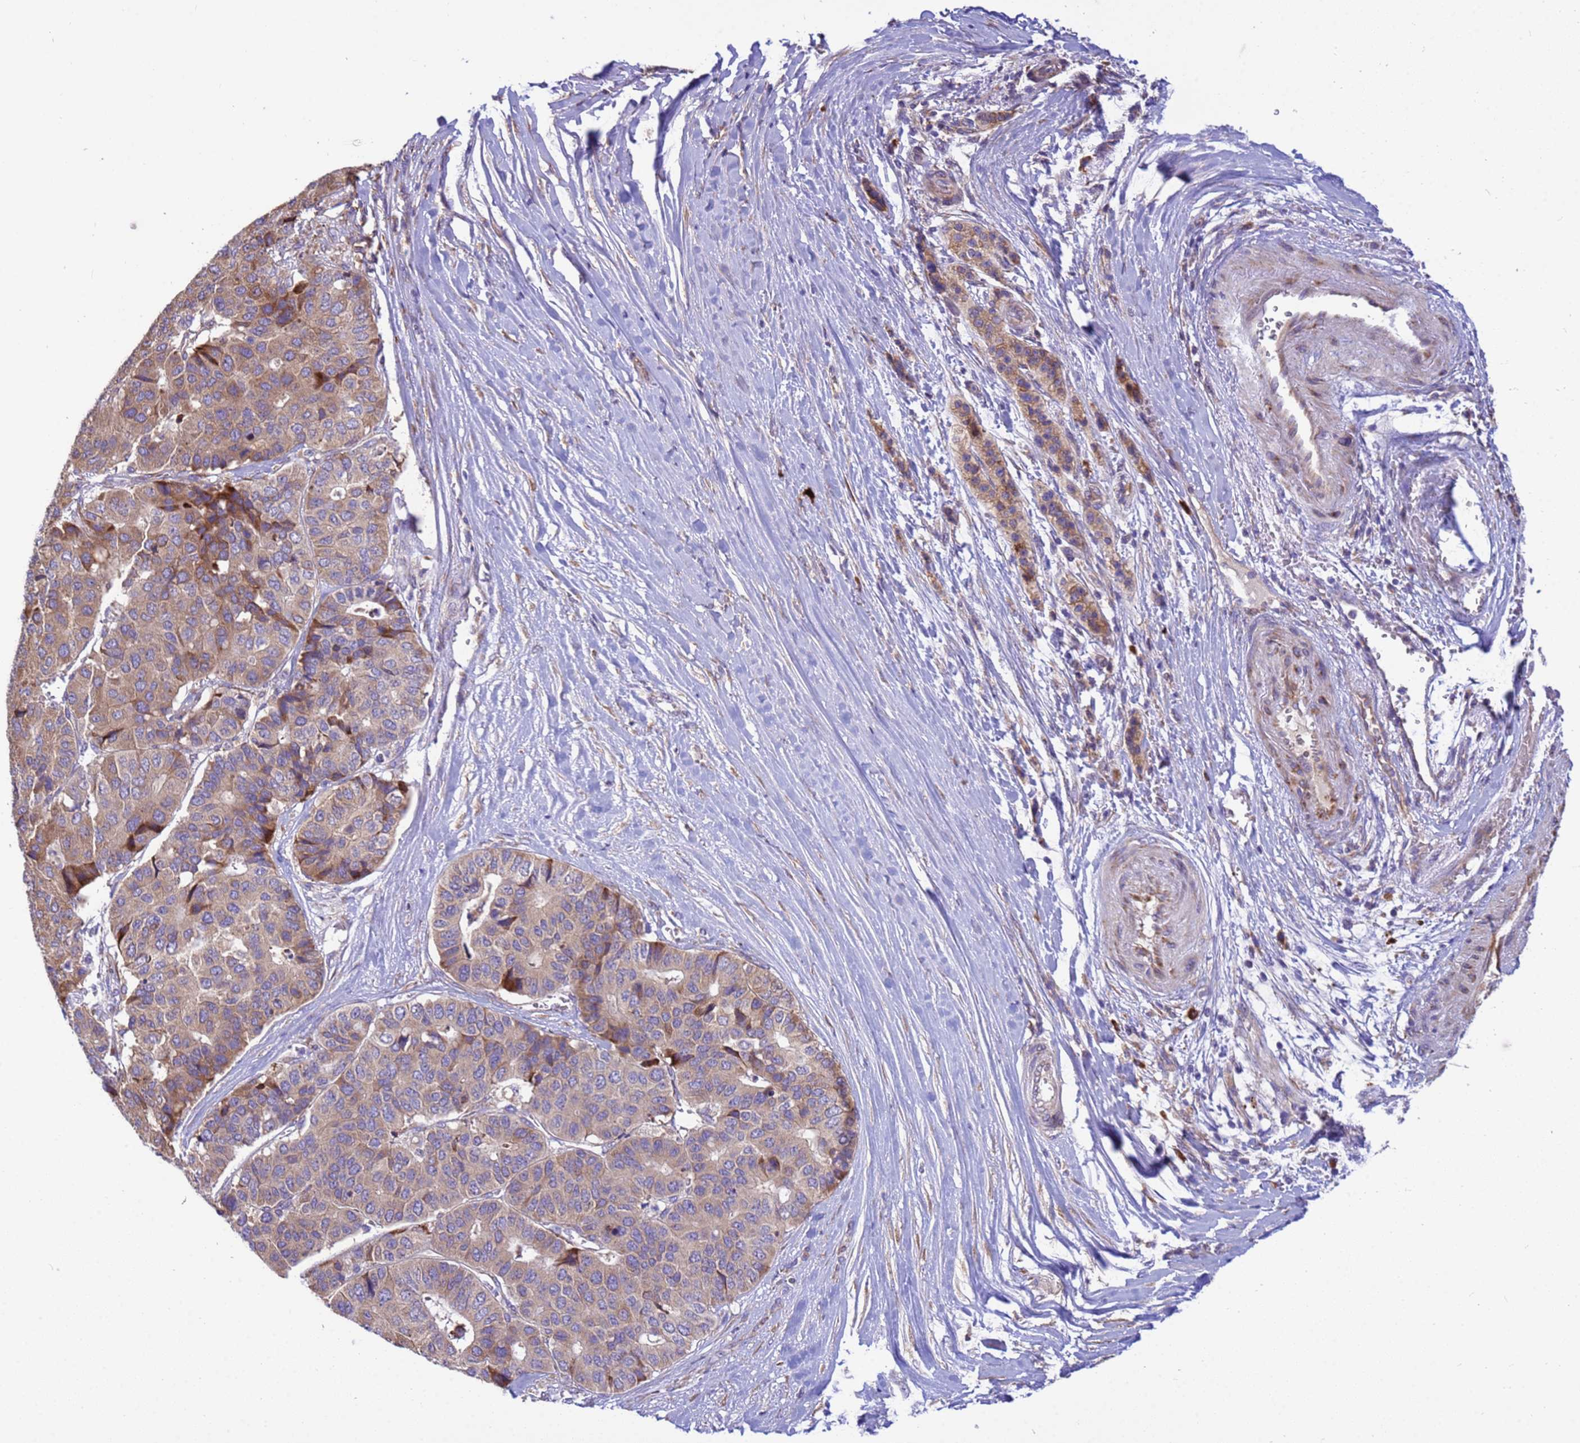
{"staining": {"intensity": "moderate", "quantity": ">75%", "location": "cytoplasmic/membranous"}, "tissue": "pancreatic cancer", "cell_type": "Tumor cells", "image_type": "cancer", "snomed": [{"axis": "morphology", "description": "Adenocarcinoma, NOS"}, {"axis": "topography", "description": "Pancreas"}], "caption": "About >75% of tumor cells in human pancreatic cancer reveal moderate cytoplasmic/membranous protein expression as visualized by brown immunohistochemical staining.", "gene": "THAP5", "patient": {"sex": "male", "age": 50}}